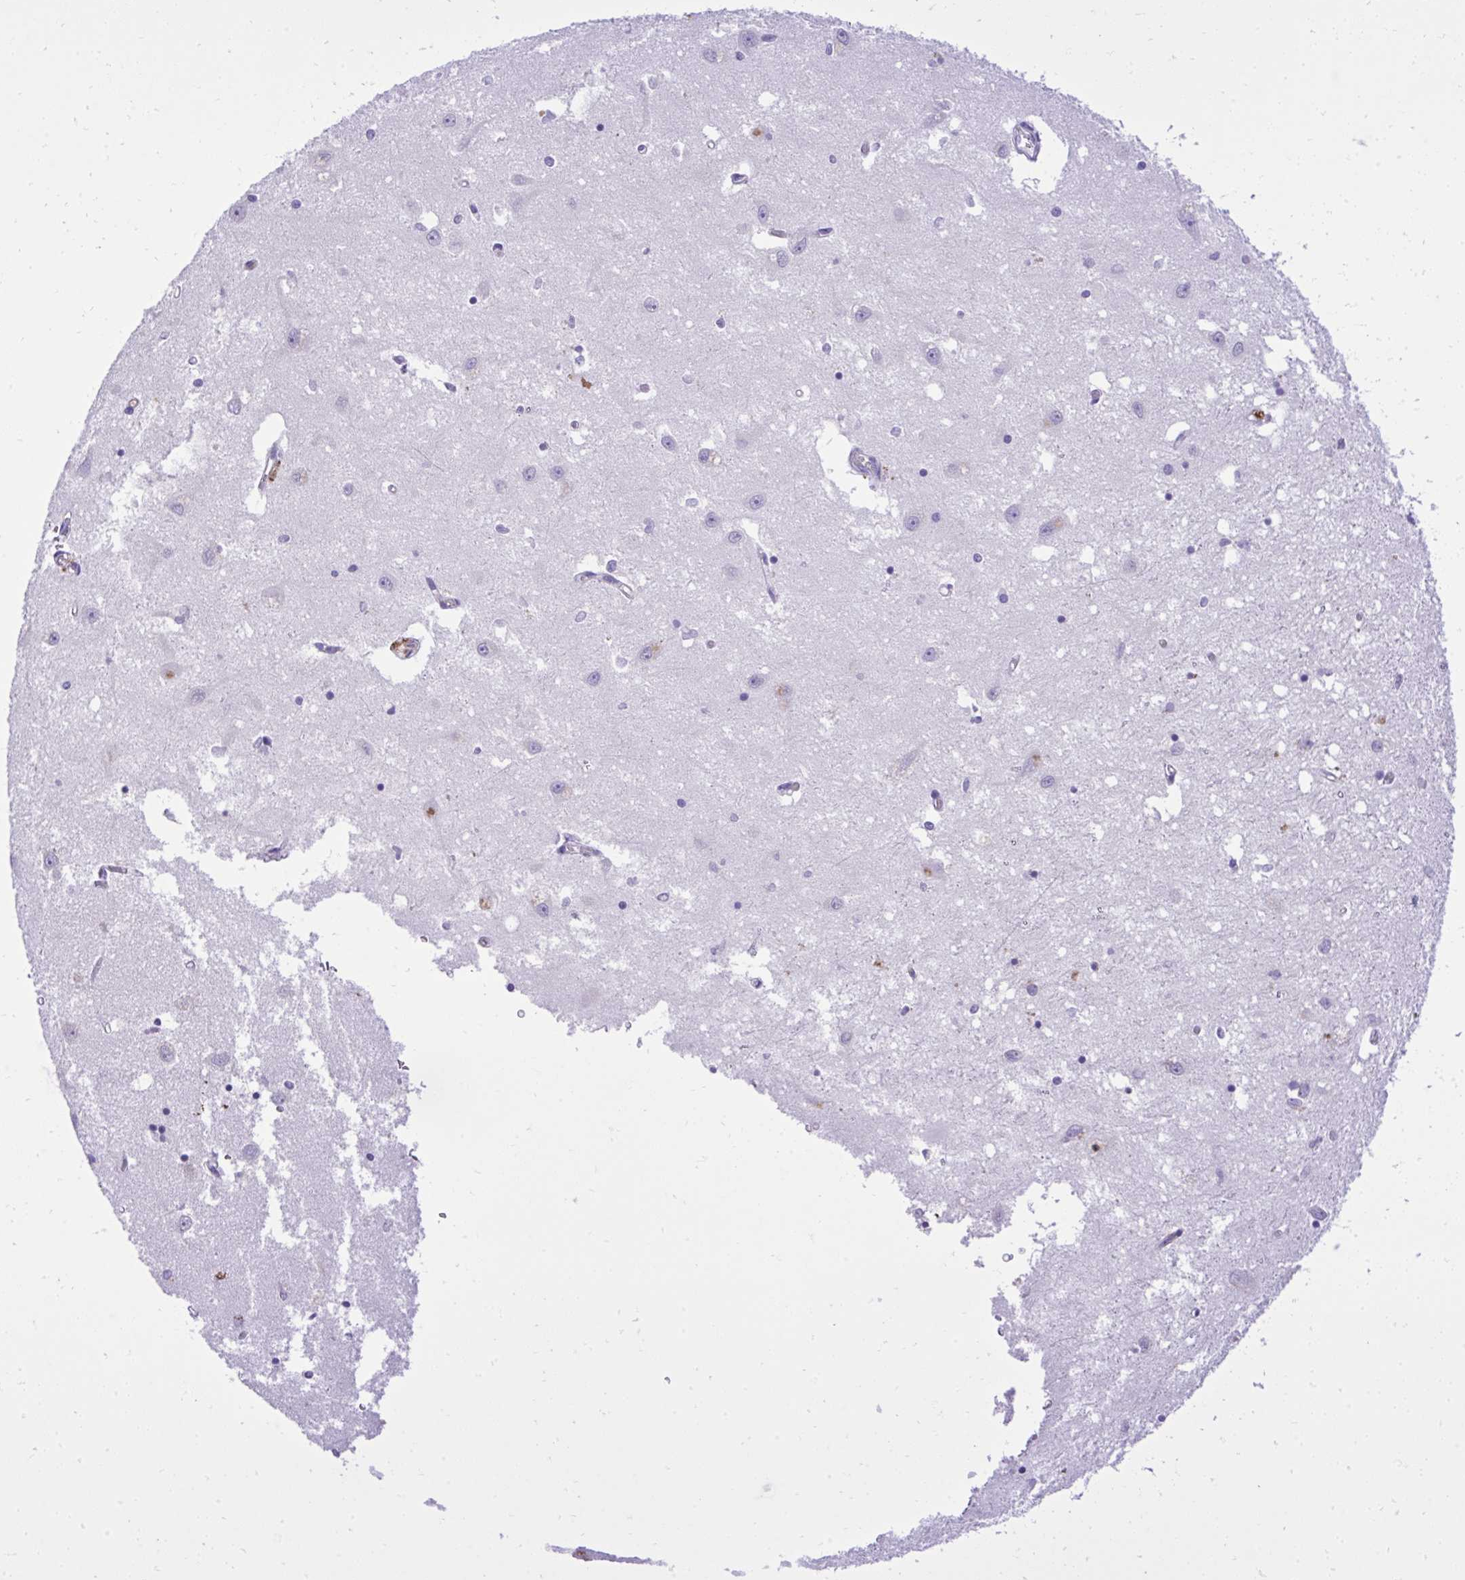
{"staining": {"intensity": "negative", "quantity": "none", "location": "none"}, "tissue": "caudate", "cell_type": "Glial cells", "image_type": "normal", "snomed": [{"axis": "morphology", "description": "Normal tissue, NOS"}, {"axis": "topography", "description": "Lateral ventricle wall"}], "caption": "This is an IHC micrograph of normal human caudate. There is no positivity in glial cells.", "gene": "ST6GALNAC3", "patient": {"sex": "male", "age": 70}}